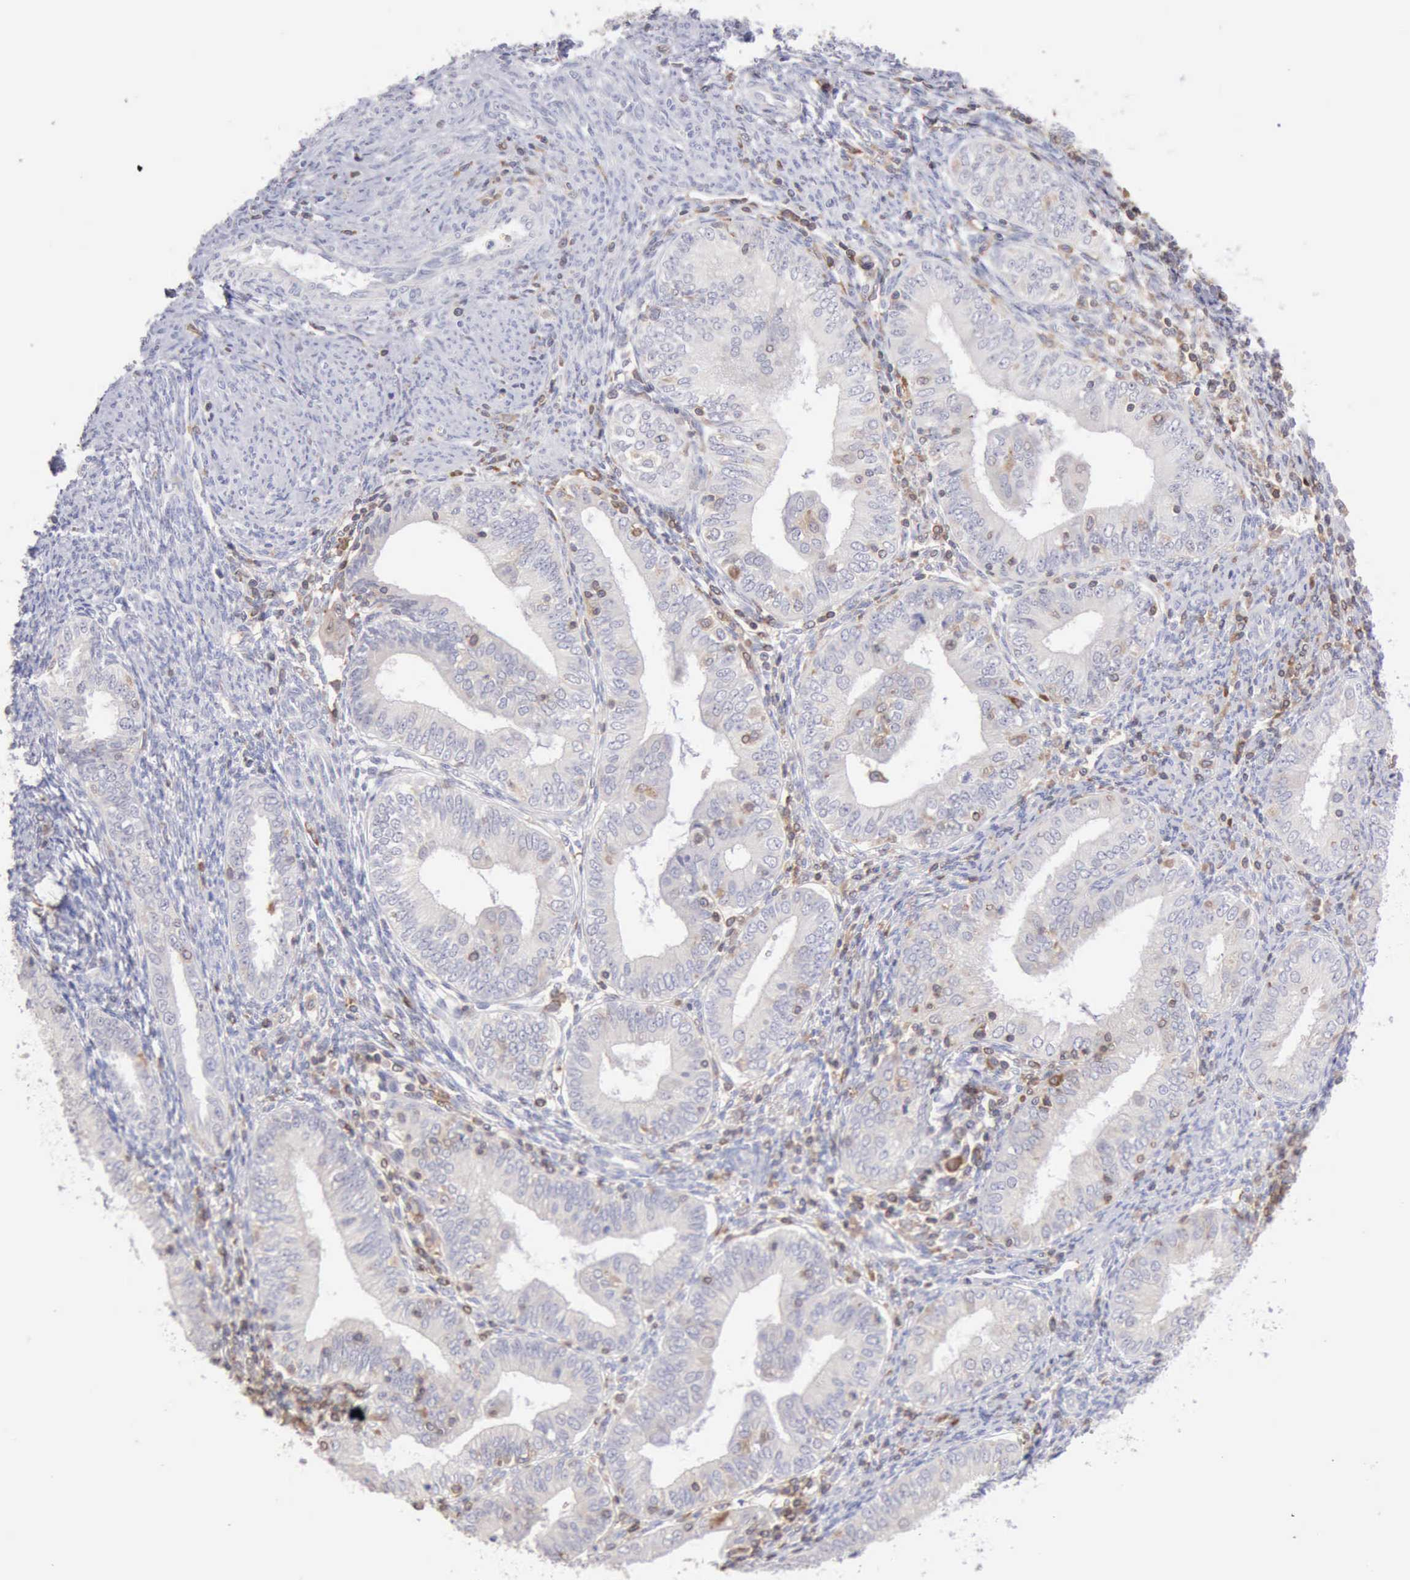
{"staining": {"intensity": "weak", "quantity": "25%-75%", "location": "cytoplasmic/membranous"}, "tissue": "endometrial cancer", "cell_type": "Tumor cells", "image_type": "cancer", "snomed": [{"axis": "morphology", "description": "Adenocarcinoma, NOS"}, {"axis": "topography", "description": "Endometrium"}], "caption": "Weak cytoplasmic/membranous protein staining is identified in about 25%-75% of tumor cells in endometrial adenocarcinoma.", "gene": "SASH3", "patient": {"sex": "female", "age": 55}}